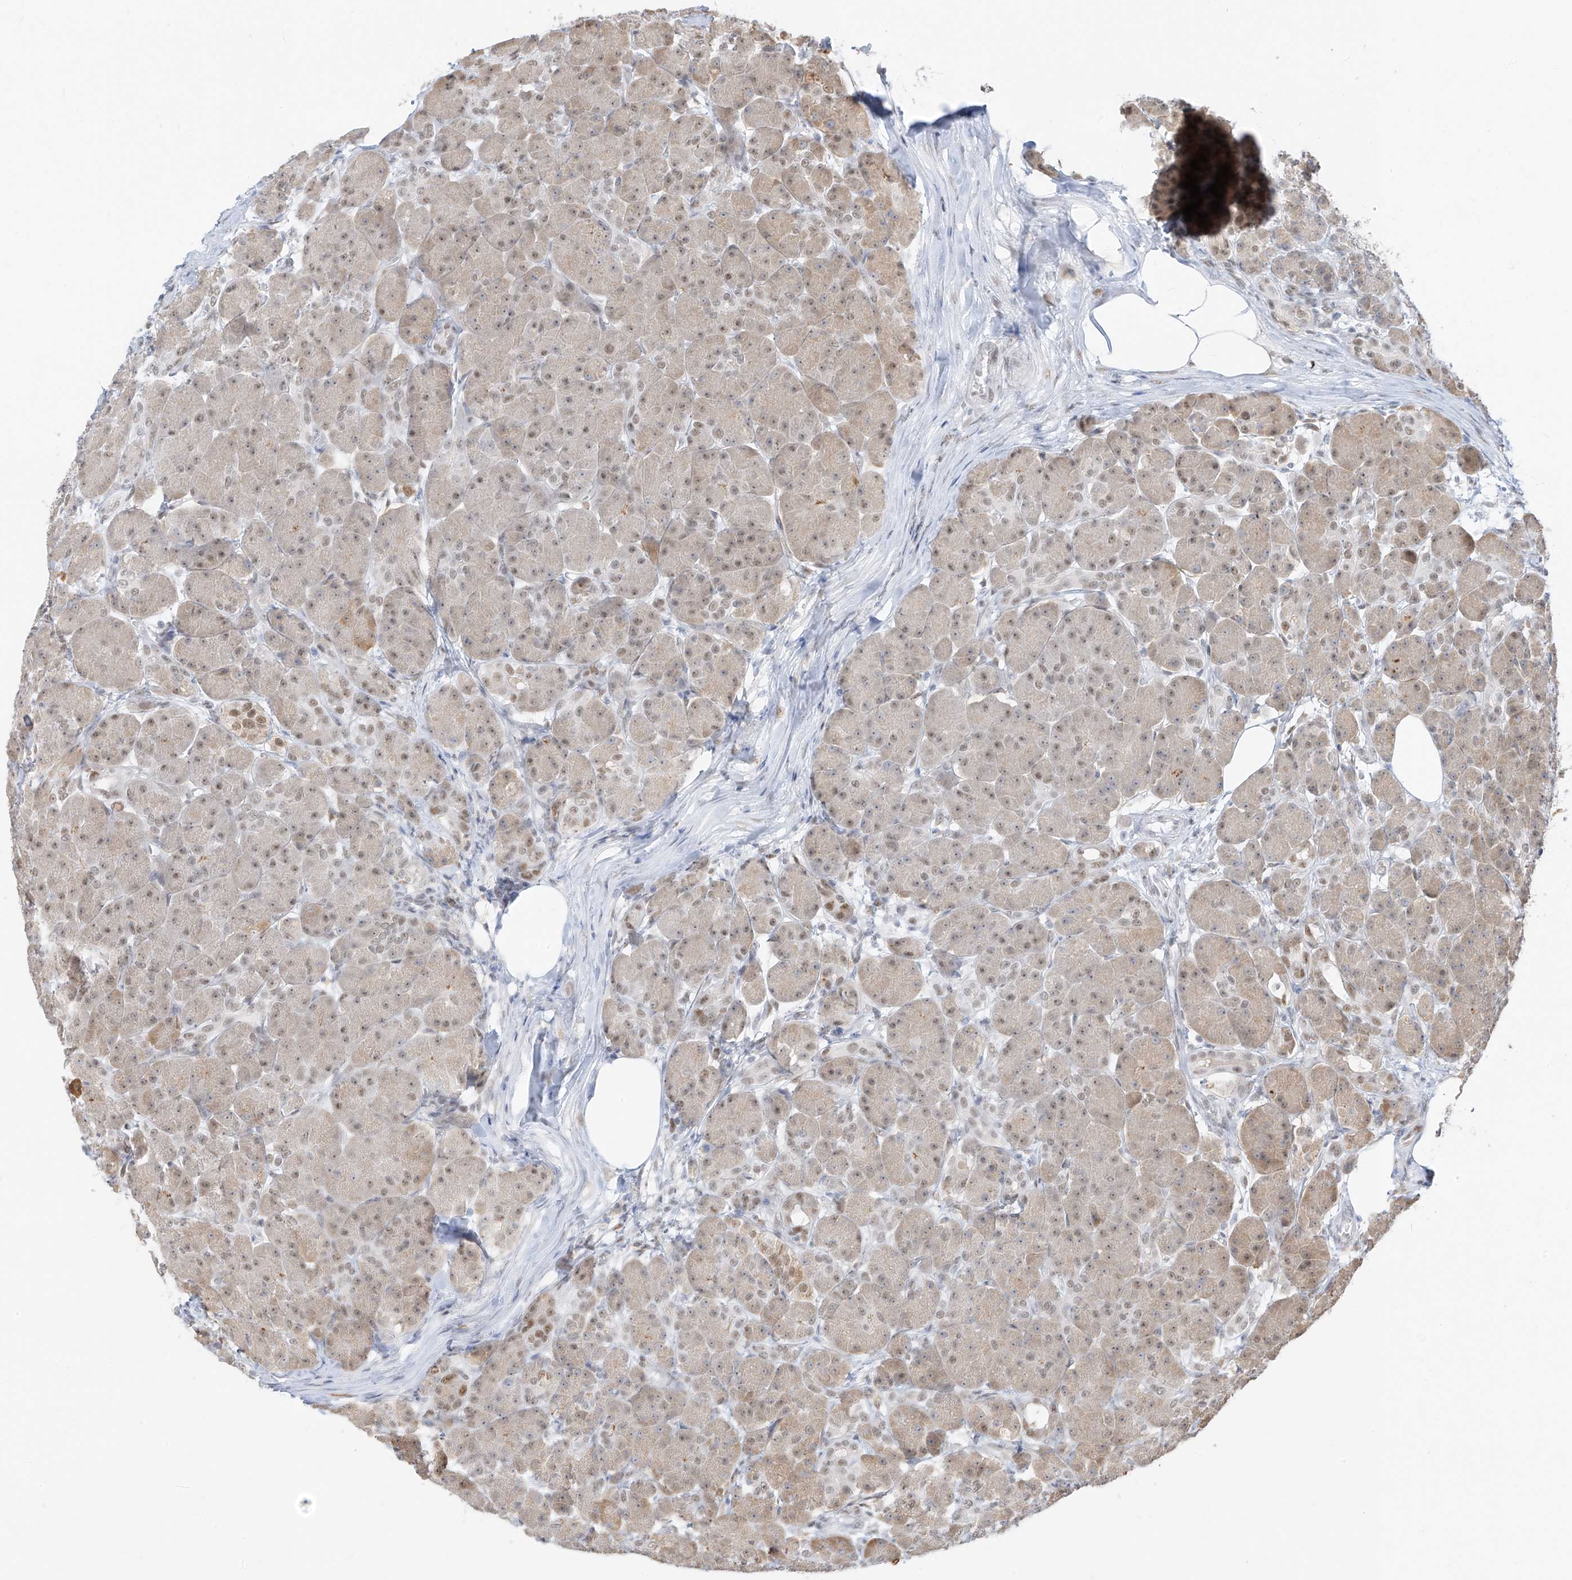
{"staining": {"intensity": "moderate", "quantity": "25%-75%", "location": "nuclear"}, "tissue": "pancreas", "cell_type": "Exocrine glandular cells", "image_type": "normal", "snomed": [{"axis": "morphology", "description": "Normal tissue, NOS"}, {"axis": "topography", "description": "Pancreas"}], "caption": "The immunohistochemical stain highlights moderate nuclear positivity in exocrine glandular cells of normal pancreas.", "gene": "ZMYM2", "patient": {"sex": "male", "age": 63}}